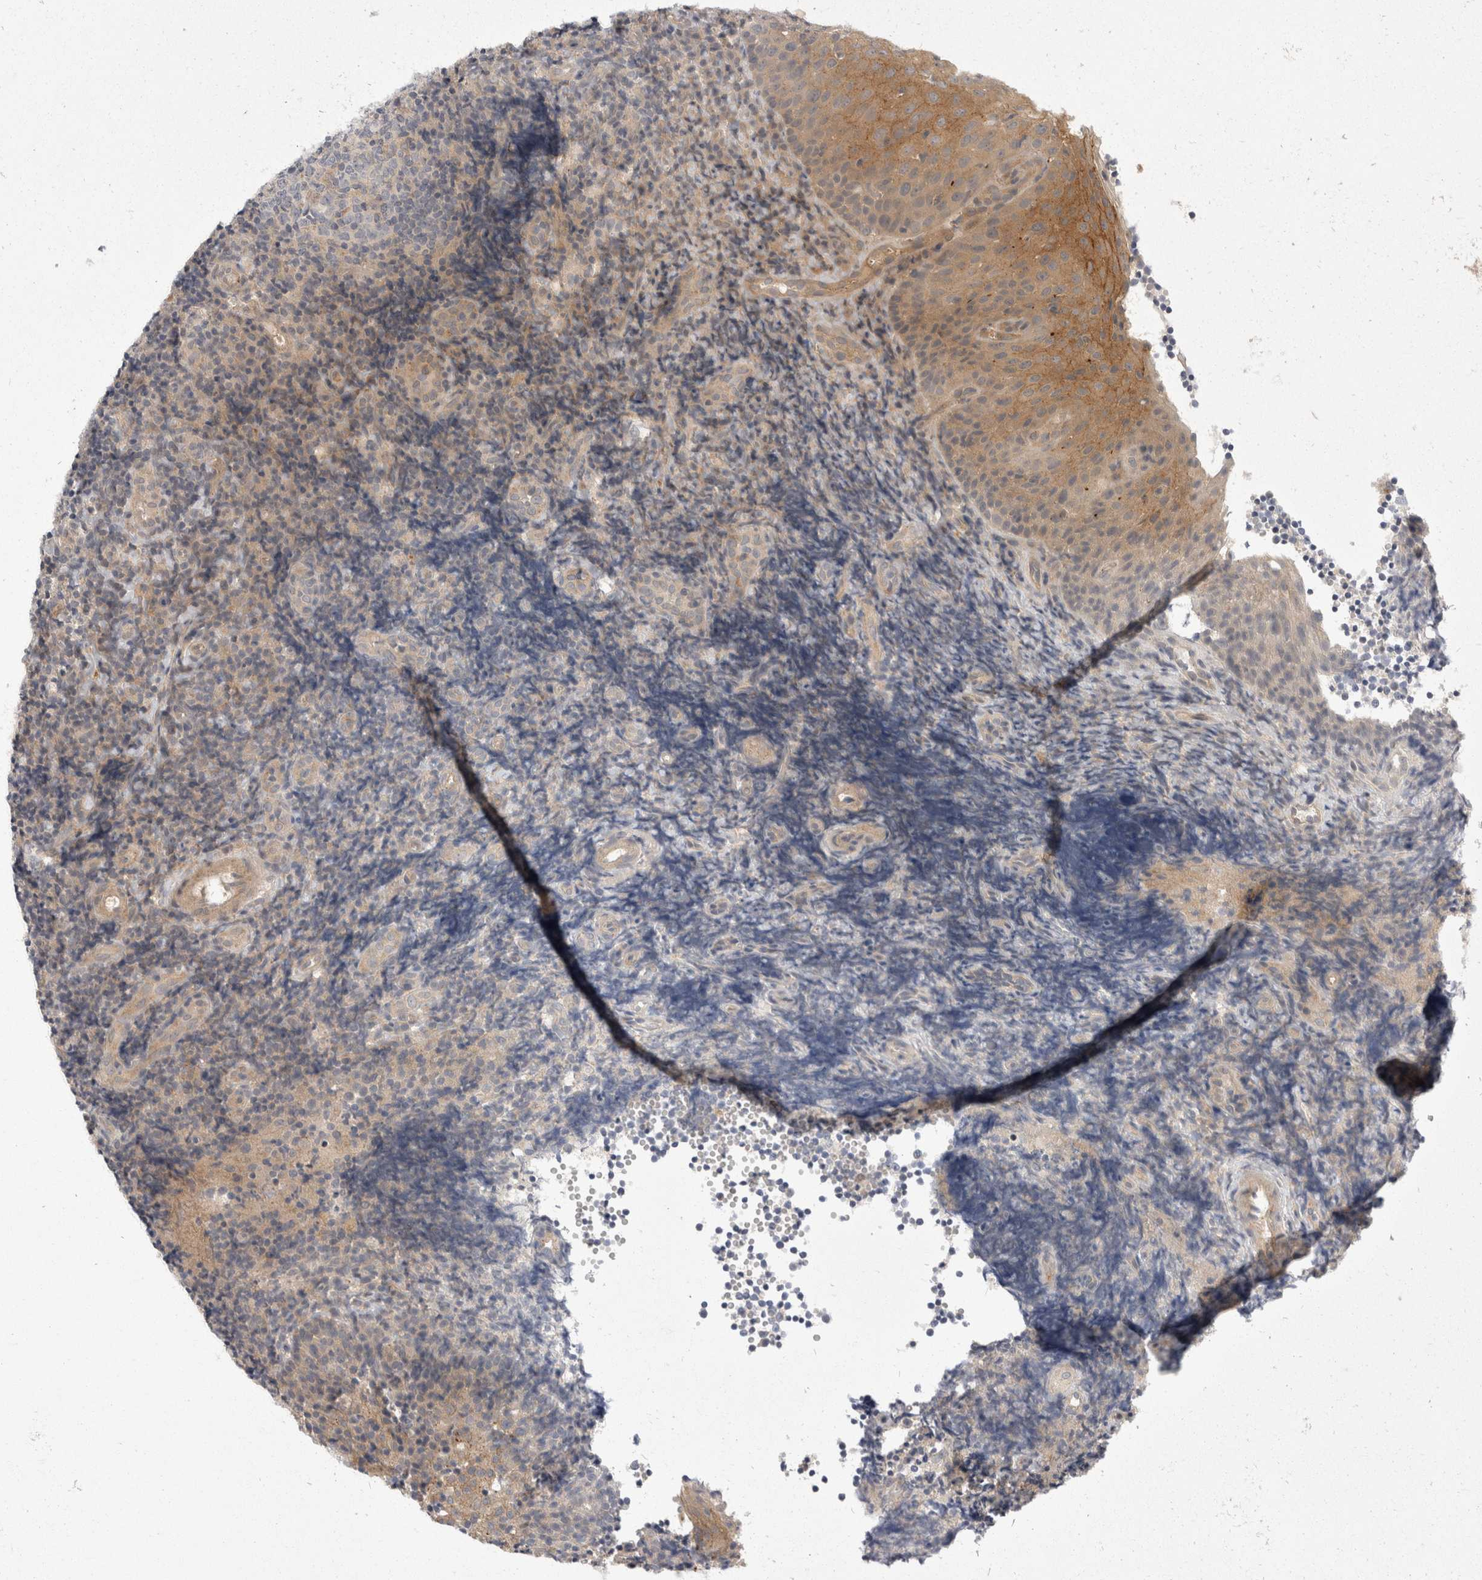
{"staining": {"intensity": "weak", "quantity": "<25%", "location": "cytoplasmic/membranous"}, "tissue": "tonsil", "cell_type": "Germinal center cells", "image_type": "normal", "snomed": [{"axis": "morphology", "description": "Normal tissue, NOS"}, {"axis": "topography", "description": "Tonsil"}], "caption": "Immunohistochemical staining of benign tonsil displays no significant expression in germinal center cells. (DAB immunohistochemistry (IHC), high magnification).", "gene": "TOM1L2", "patient": {"sex": "female", "age": 40}}